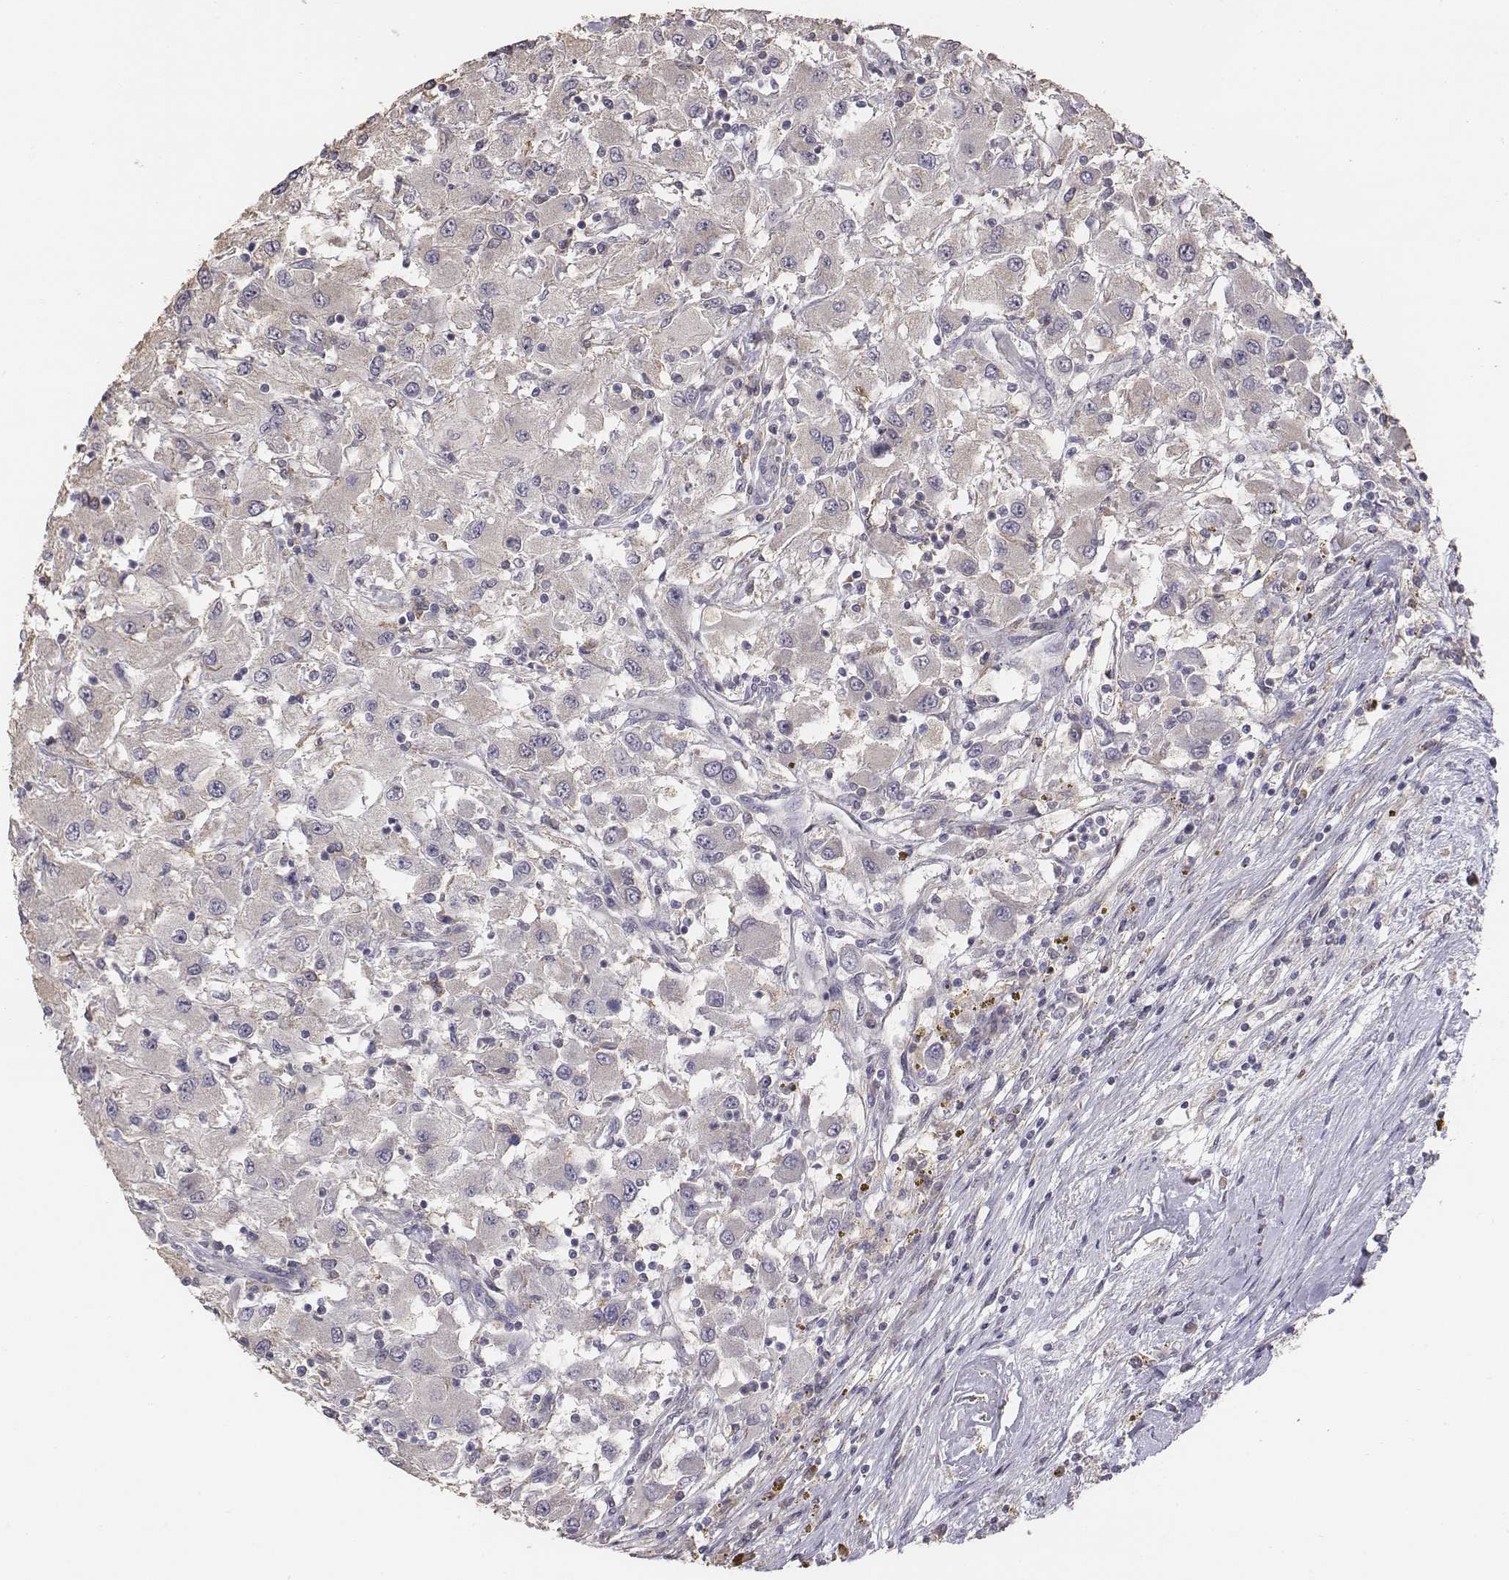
{"staining": {"intensity": "weak", "quantity": "<25%", "location": "cytoplasmic/membranous"}, "tissue": "renal cancer", "cell_type": "Tumor cells", "image_type": "cancer", "snomed": [{"axis": "morphology", "description": "Adenocarcinoma, NOS"}, {"axis": "topography", "description": "Kidney"}], "caption": "Immunohistochemistry (IHC) of renal cancer (adenocarcinoma) exhibits no positivity in tumor cells.", "gene": "AP1B1", "patient": {"sex": "female", "age": 67}}